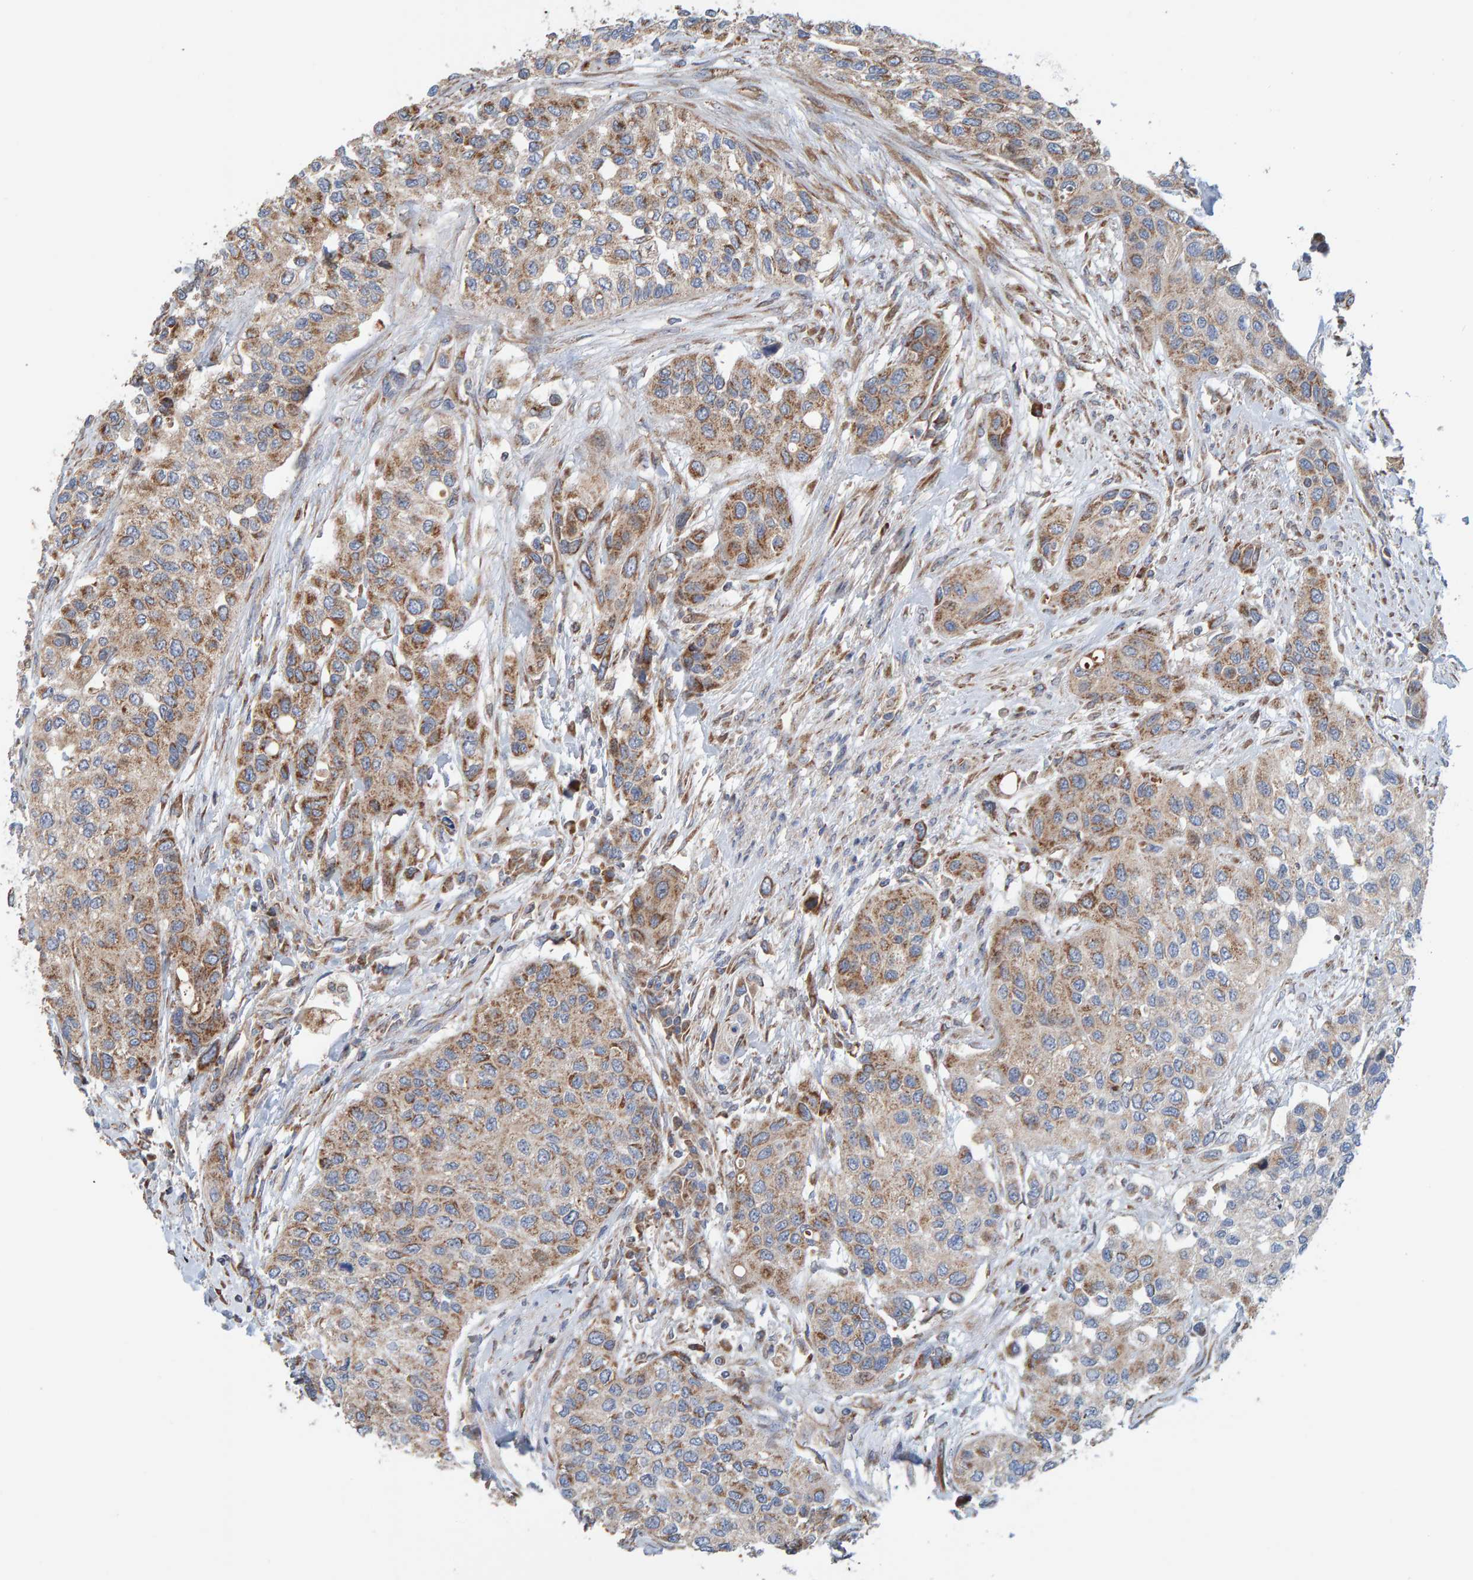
{"staining": {"intensity": "moderate", "quantity": ">75%", "location": "cytoplasmic/membranous"}, "tissue": "urothelial cancer", "cell_type": "Tumor cells", "image_type": "cancer", "snomed": [{"axis": "morphology", "description": "Urothelial carcinoma, High grade"}, {"axis": "topography", "description": "Urinary bladder"}], "caption": "A photomicrograph of human urothelial cancer stained for a protein displays moderate cytoplasmic/membranous brown staining in tumor cells.", "gene": "MRPL45", "patient": {"sex": "female", "age": 56}}